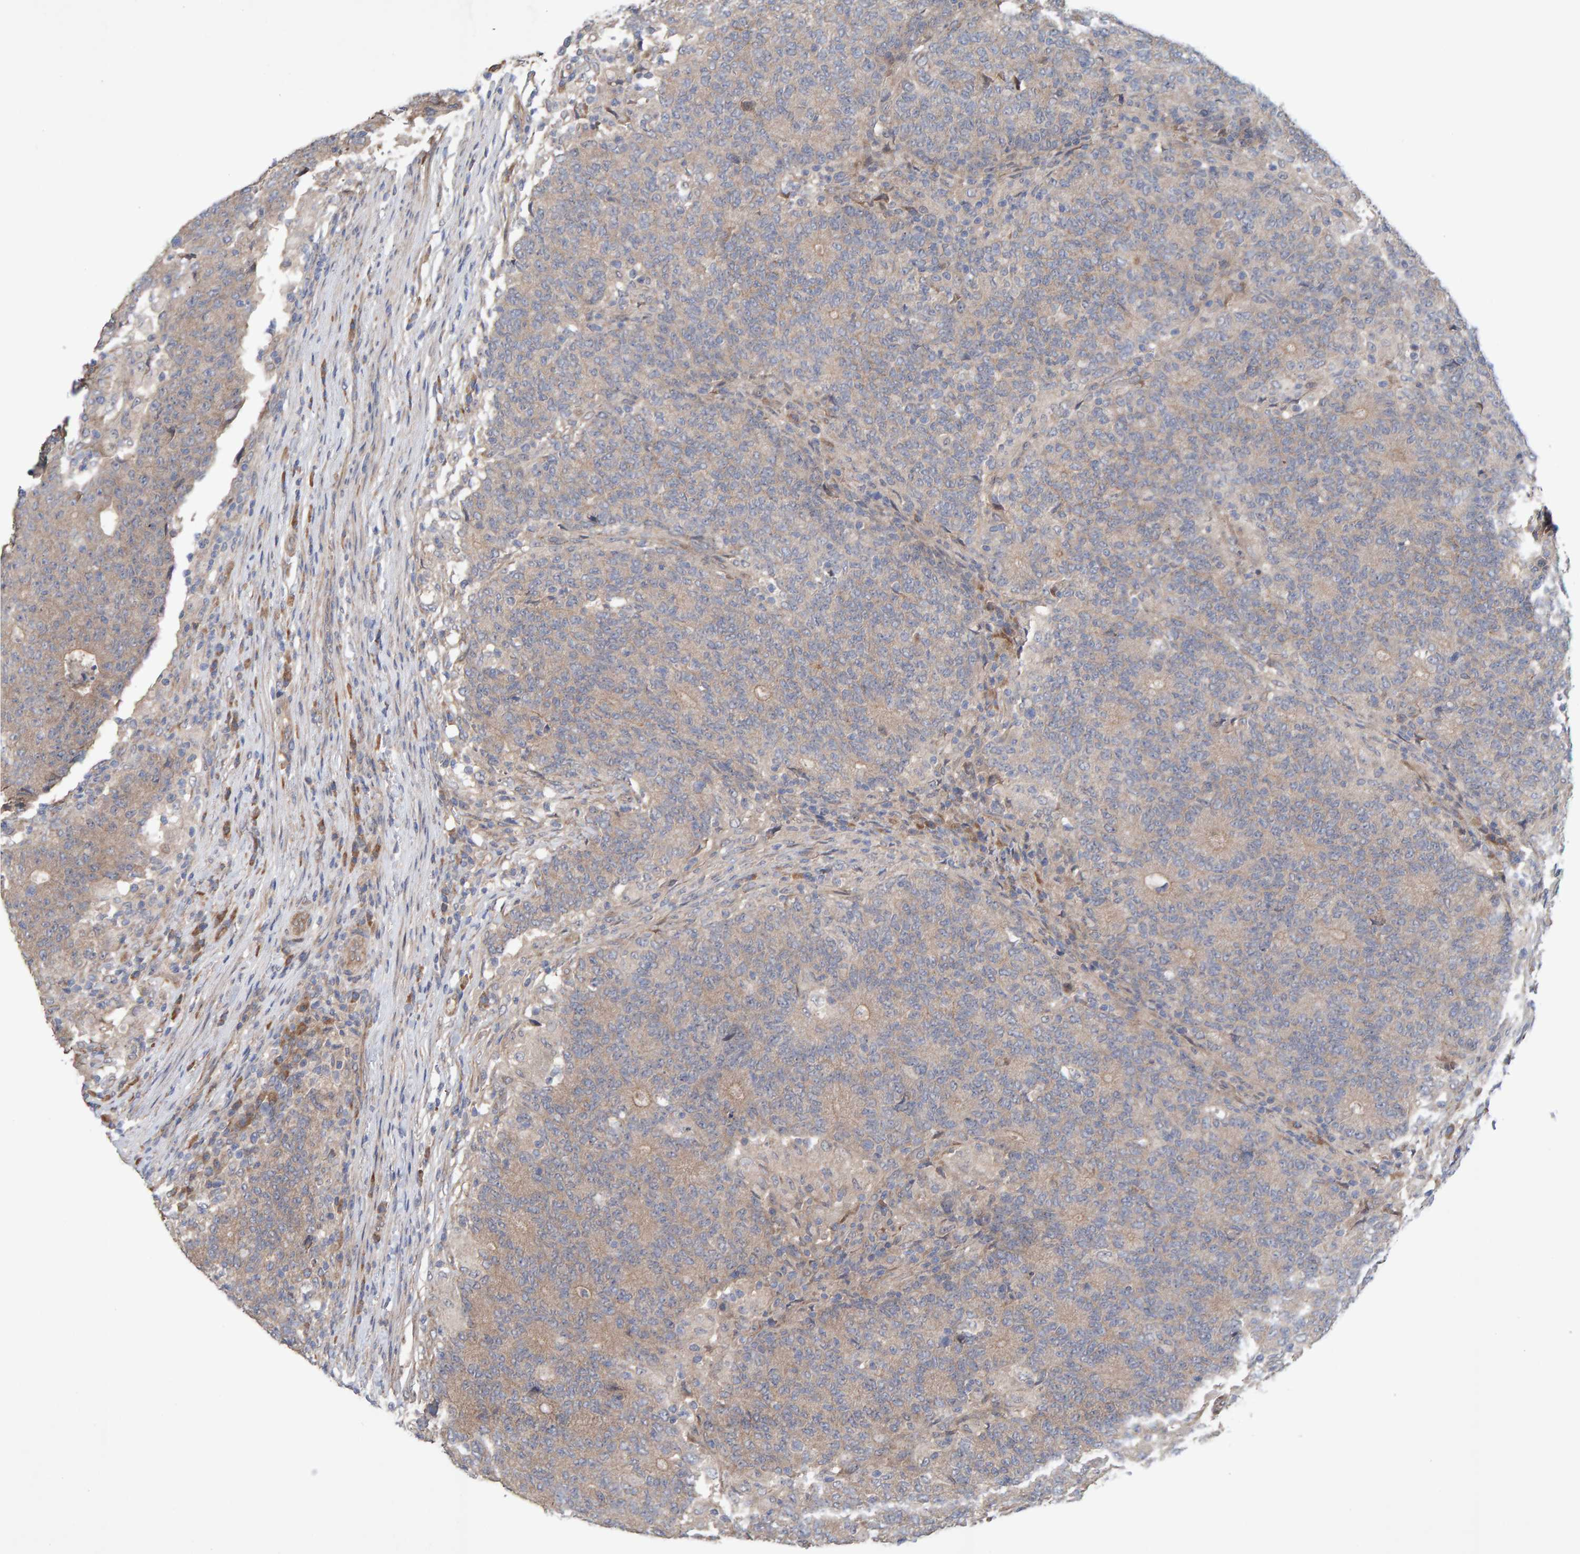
{"staining": {"intensity": "weak", "quantity": ">75%", "location": "cytoplasmic/membranous"}, "tissue": "colorectal cancer", "cell_type": "Tumor cells", "image_type": "cancer", "snomed": [{"axis": "morphology", "description": "Normal tissue, NOS"}, {"axis": "morphology", "description": "Adenocarcinoma, NOS"}, {"axis": "topography", "description": "Colon"}], "caption": "This histopathology image displays colorectal cancer (adenocarcinoma) stained with IHC to label a protein in brown. The cytoplasmic/membranous of tumor cells show weak positivity for the protein. Nuclei are counter-stained blue.", "gene": "LRSAM1", "patient": {"sex": "female", "age": 75}}